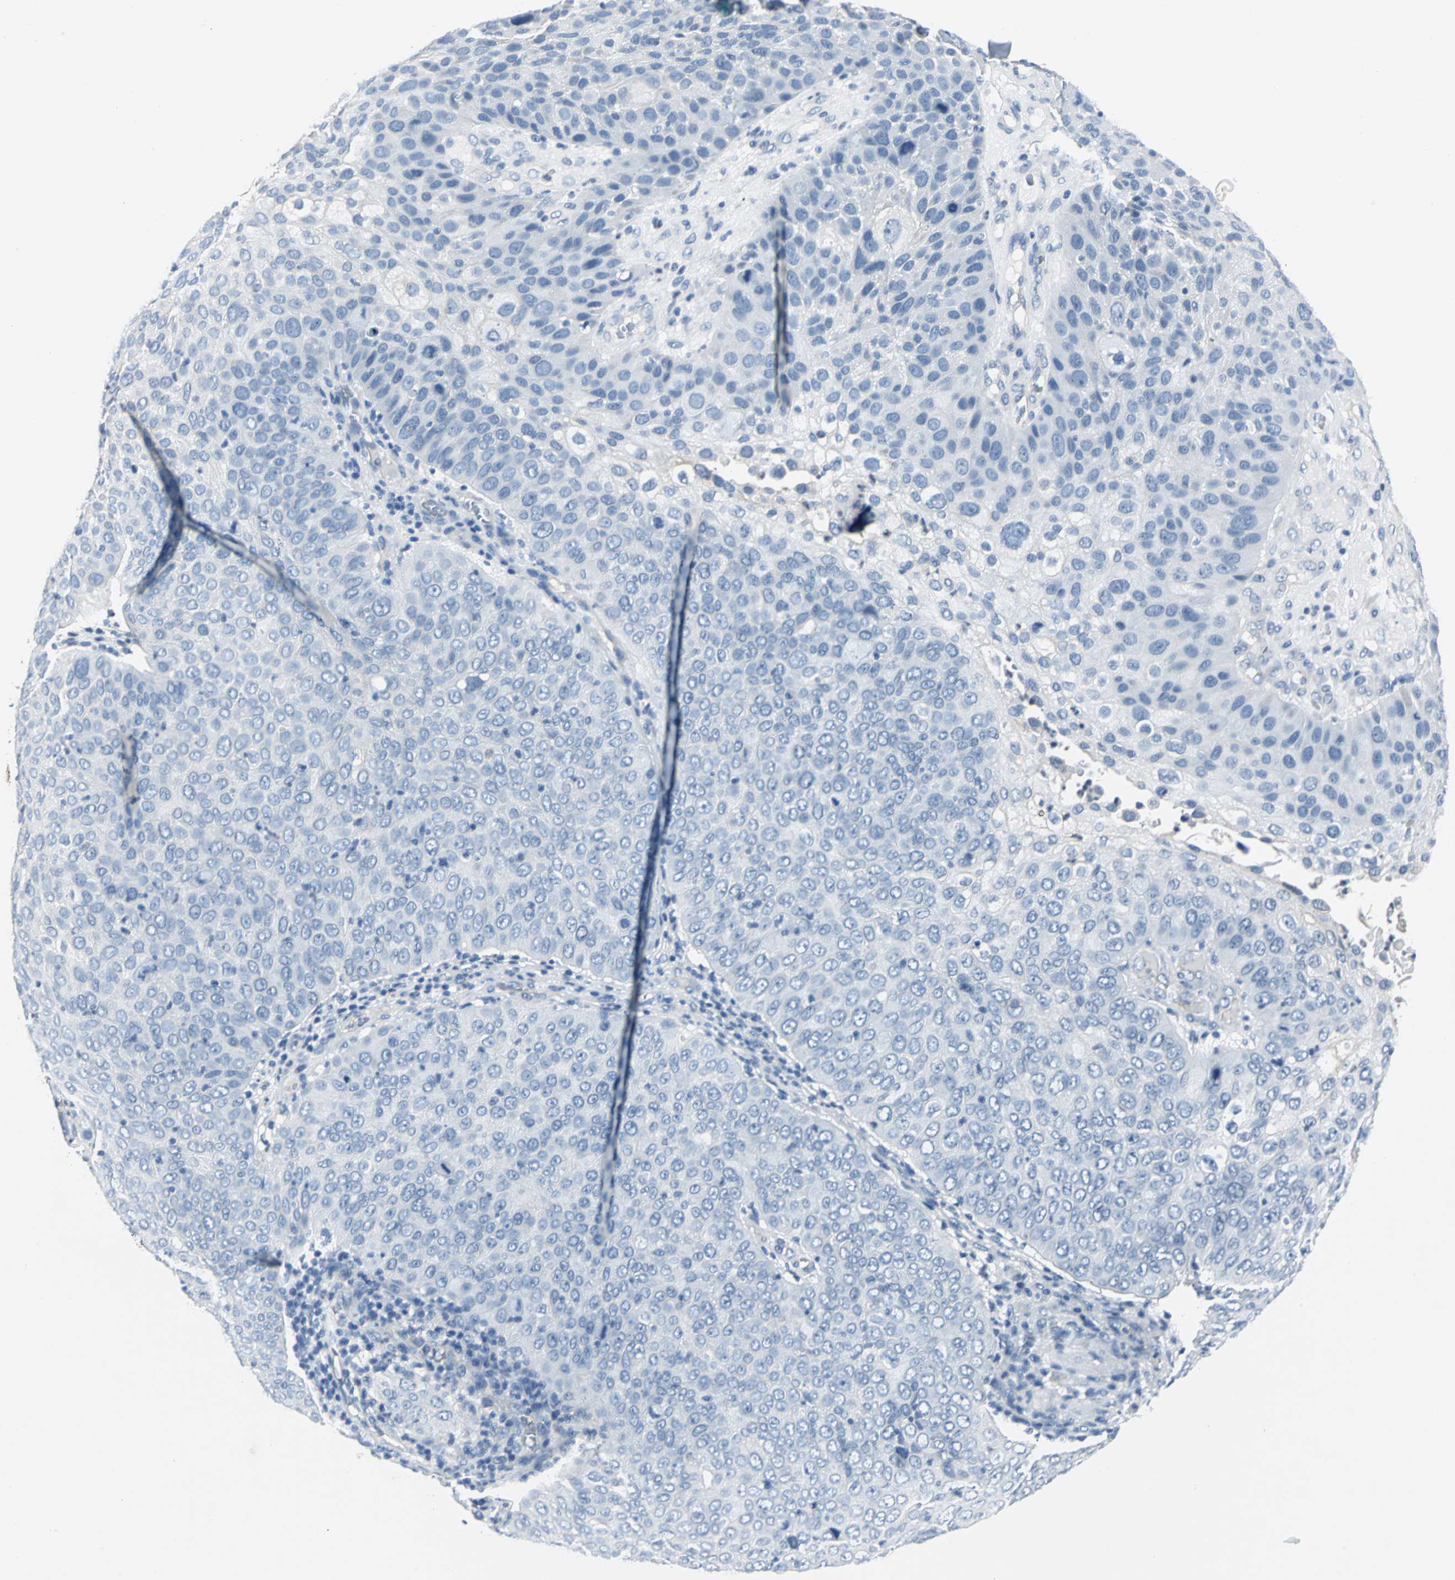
{"staining": {"intensity": "negative", "quantity": "none", "location": "none"}, "tissue": "skin cancer", "cell_type": "Tumor cells", "image_type": "cancer", "snomed": [{"axis": "morphology", "description": "Squamous cell carcinoma, NOS"}, {"axis": "topography", "description": "Skin"}], "caption": "DAB immunohistochemical staining of human squamous cell carcinoma (skin) shows no significant staining in tumor cells.", "gene": "RIPOR1", "patient": {"sex": "male", "age": 87}}